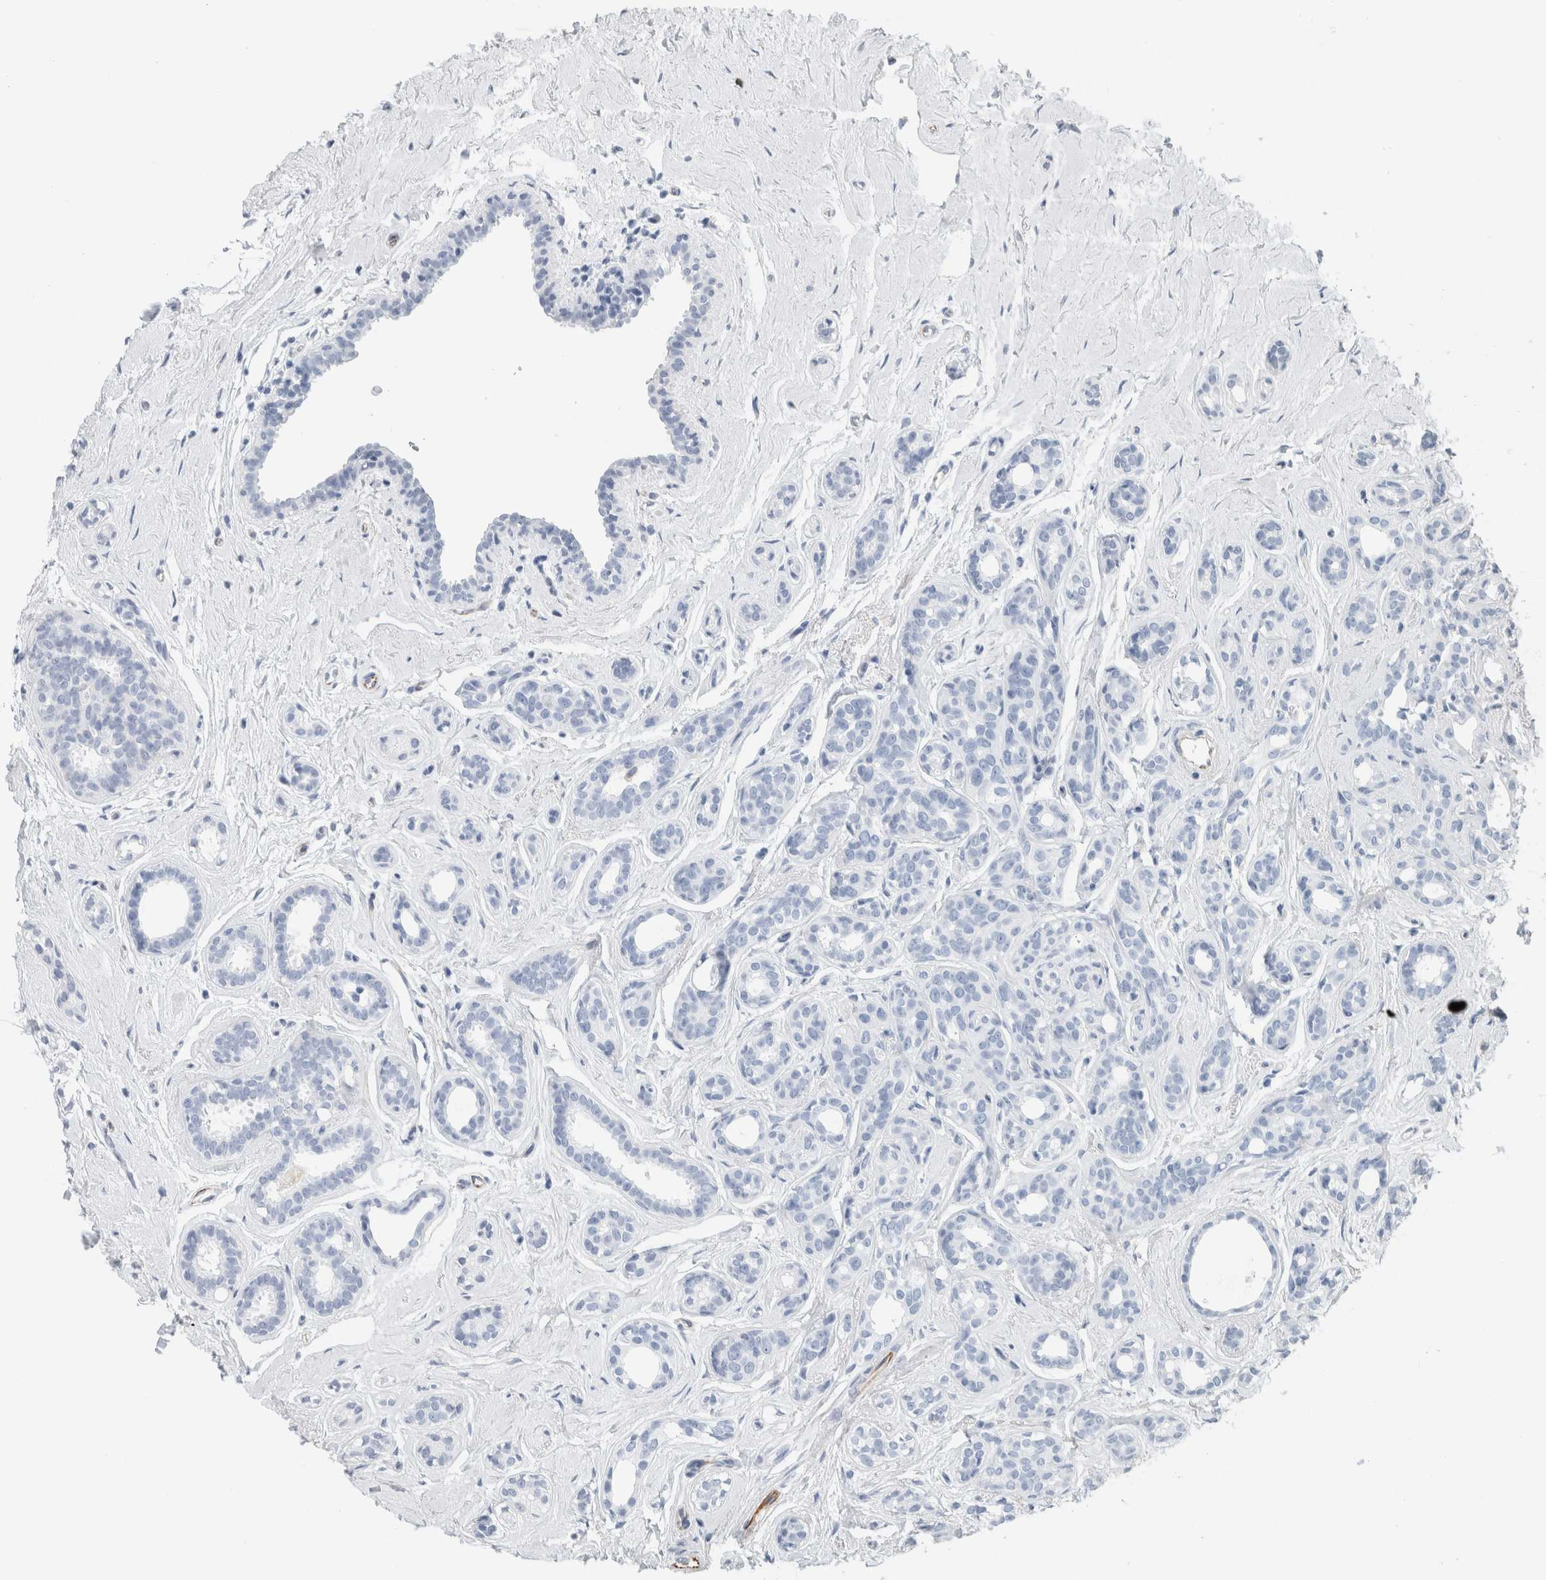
{"staining": {"intensity": "negative", "quantity": "none", "location": "none"}, "tissue": "breast cancer", "cell_type": "Tumor cells", "image_type": "cancer", "snomed": [{"axis": "morphology", "description": "Duct carcinoma"}, {"axis": "topography", "description": "Breast"}], "caption": "Intraductal carcinoma (breast) was stained to show a protein in brown. There is no significant staining in tumor cells. (Stains: DAB immunohistochemistry with hematoxylin counter stain, Microscopy: brightfield microscopy at high magnification).", "gene": "LY86", "patient": {"sex": "female", "age": 55}}